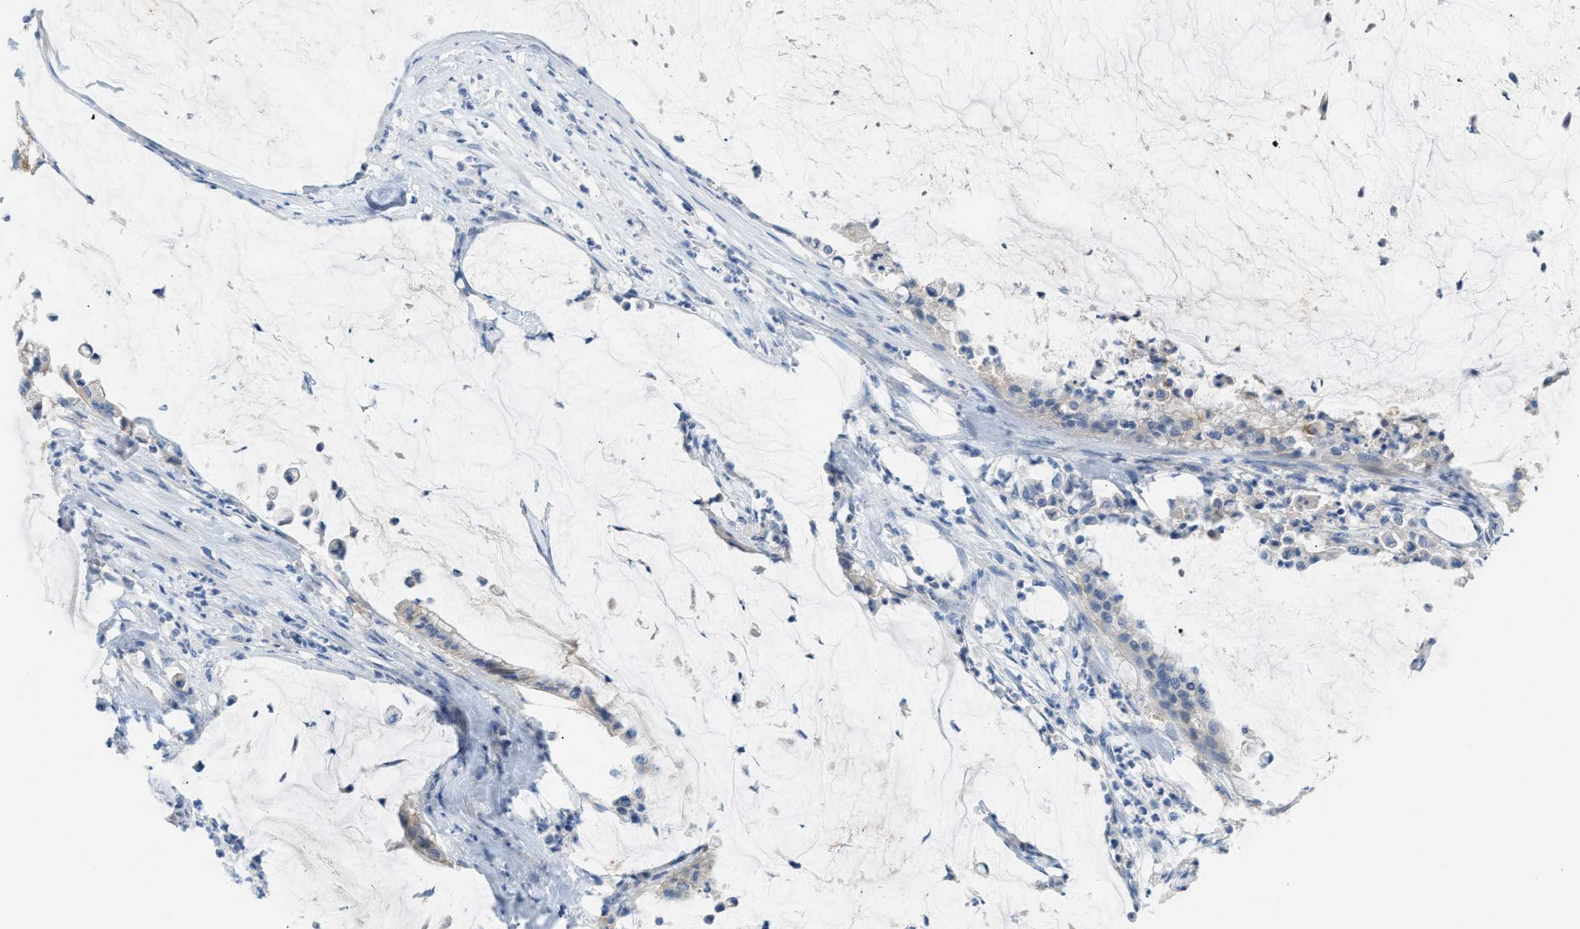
{"staining": {"intensity": "negative", "quantity": "none", "location": "none"}, "tissue": "pancreatic cancer", "cell_type": "Tumor cells", "image_type": "cancer", "snomed": [{"axis": "morphology", "description": "Adenocarcinoma, NOS"}, {"axis": "topography", "description": "Pancreas"}], "caption": "There is no significant expression in tumor cells of pancreatic adenocarcinoma. Nuclei are stained in blue.", "gene": "ERBB2", "patient": {"sex": "male", "age": 41}}